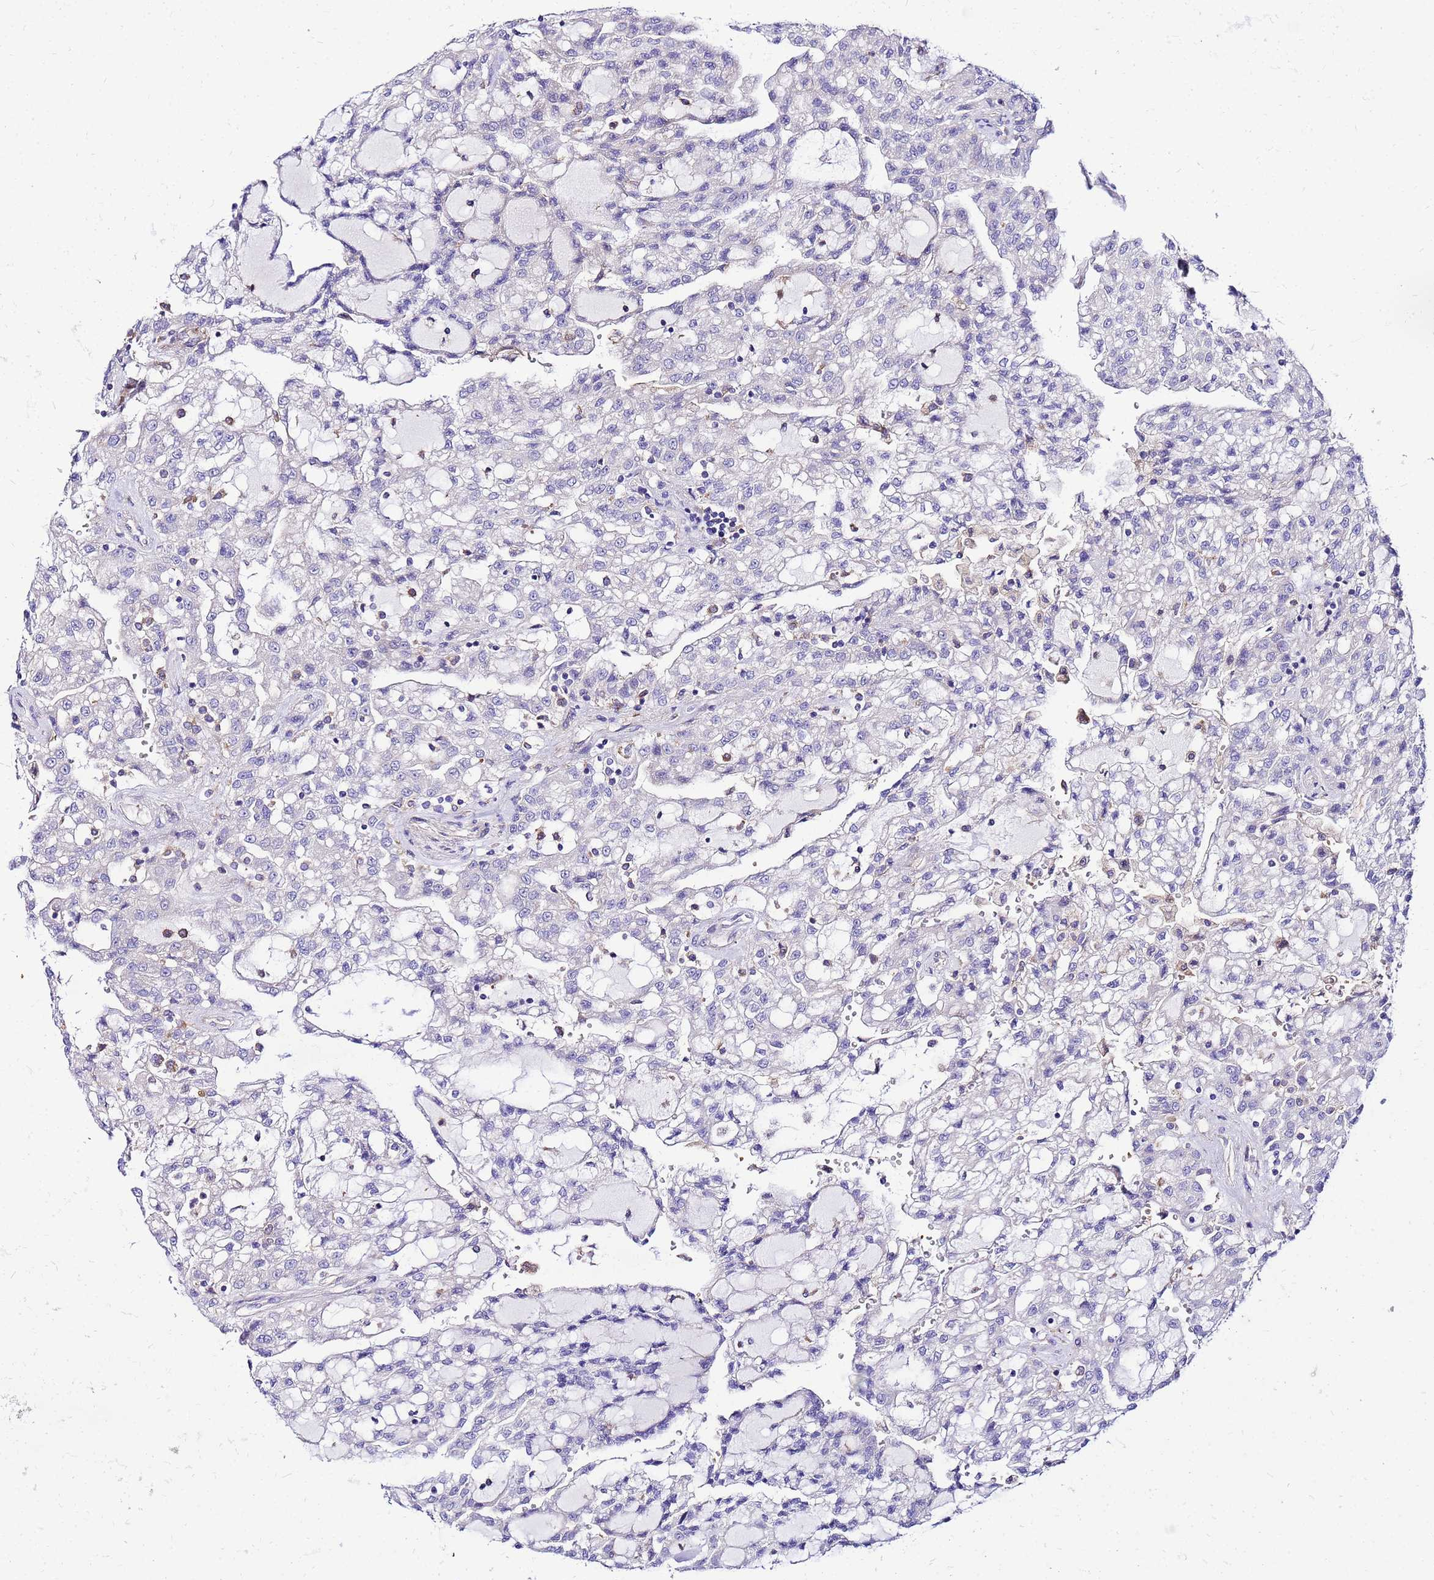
{"staining": {"intensity": "negative", "quantity": "none", "location": "none"}, "tissue": "renal cancer", "cell_type": "Tumor cells", "image_type": "cancer", "snomed": [{"axis": "morphology", "description": "Adenocarcinoma, NOS"}, {"axis": "topography", "description": "Kidney"}], "caption": "An immunohistochemistry (IHC) image of adenocarcinoma (renal) is shown. There is no staining in tumor cells of adenocarcinoma (renal).", "gene": "HERC5", "patient": {"sex": "male", "age": 63}}